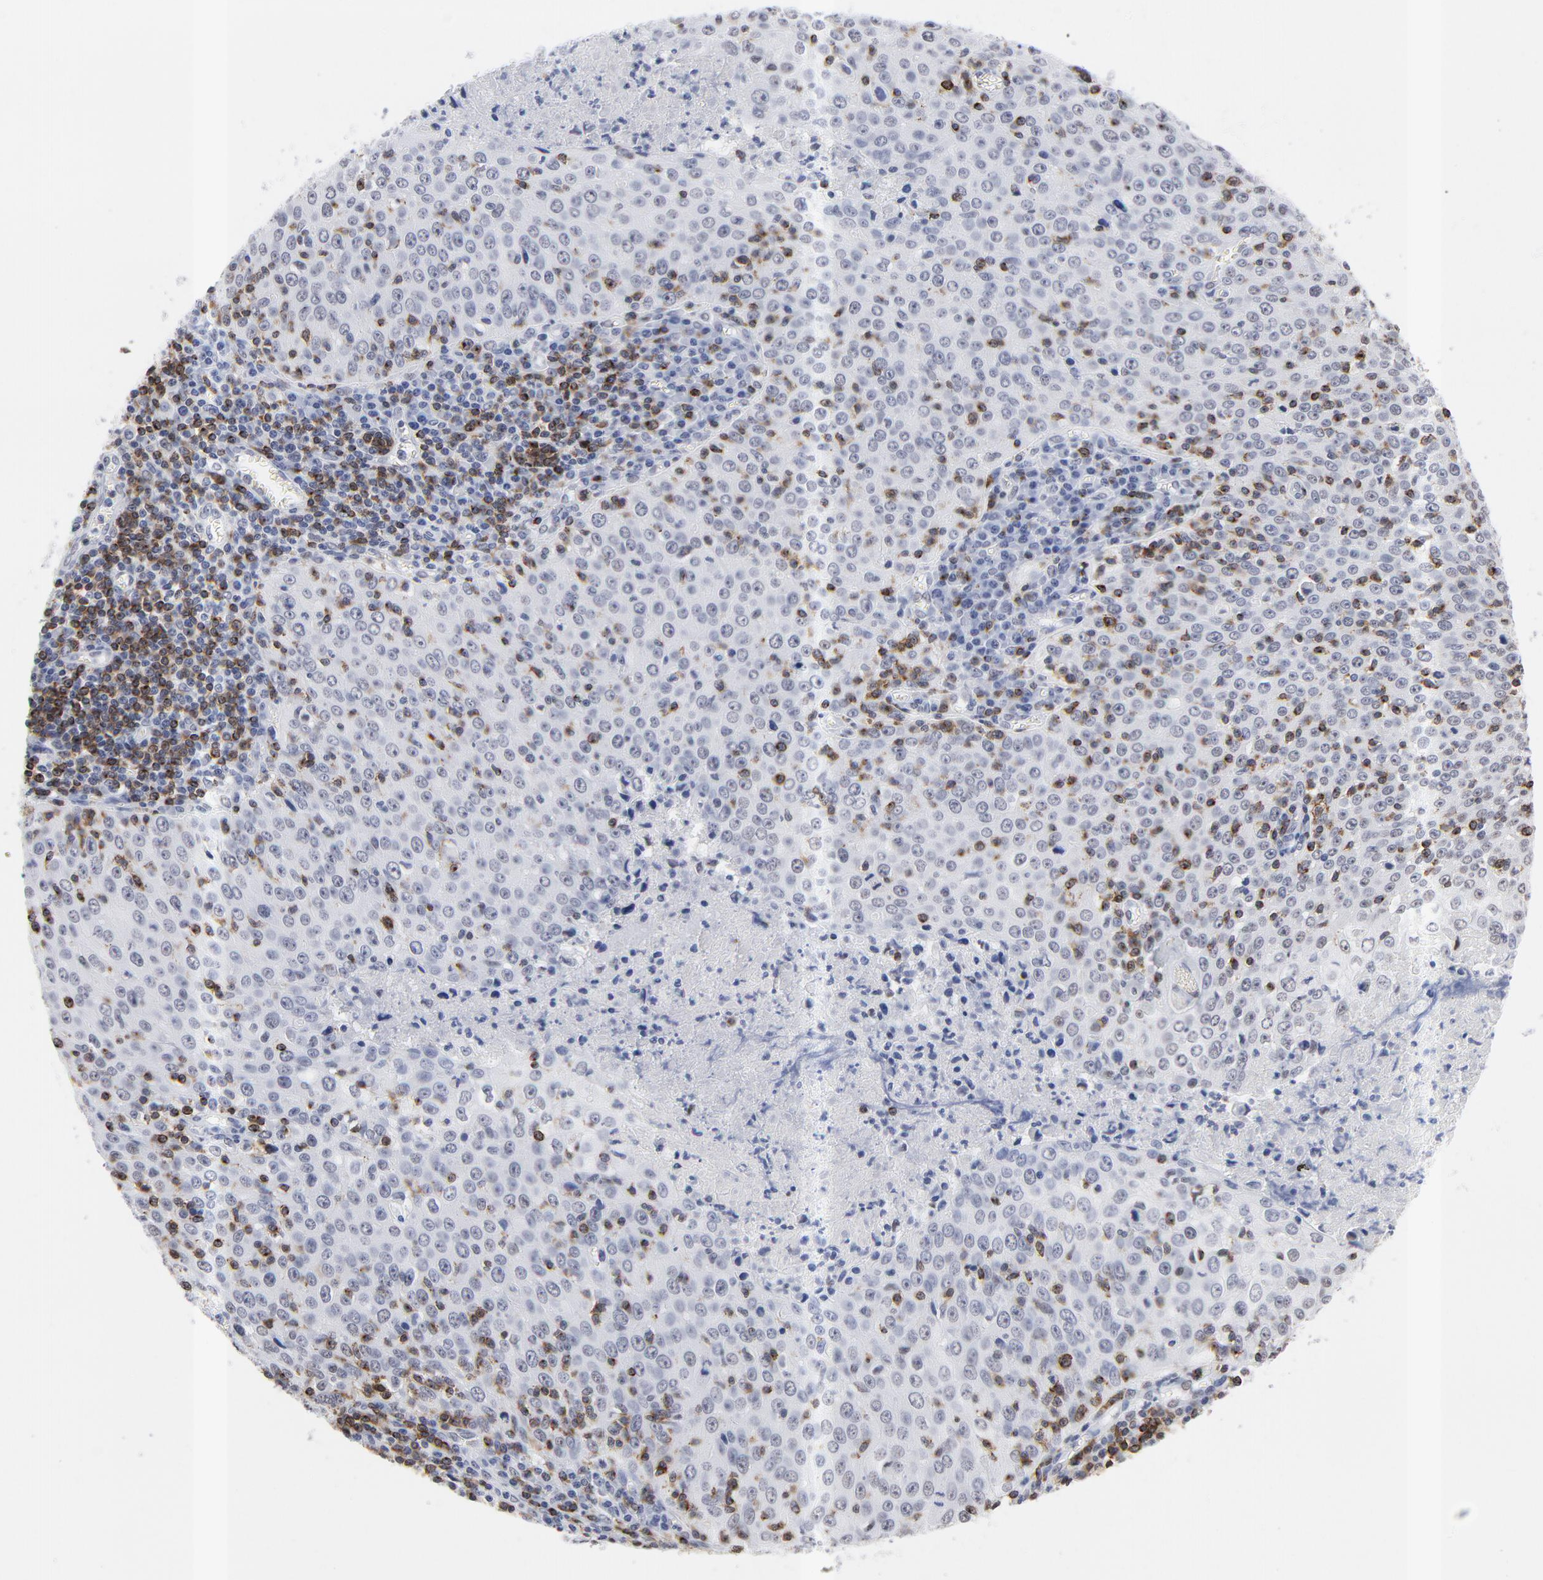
{"staining": {"intensity": "negative", "quantity": "none", "location": "none"}, "tissue": "cervical cancer", "cell_type": "Tumor cells", "image_type": "cancer", "snomed": [{"axis": "morphology", "description": "Squamous cell carcinoma, NOS"}, {"axis": "topography", "description": "Cervix"}], "caption": "Micrograph shows no protein staining in tumor cells of cervical cancer (squamous cell carcinoma) tissue.", "gene": "CD2", "patient": {"sex": "female", "age": 27}}